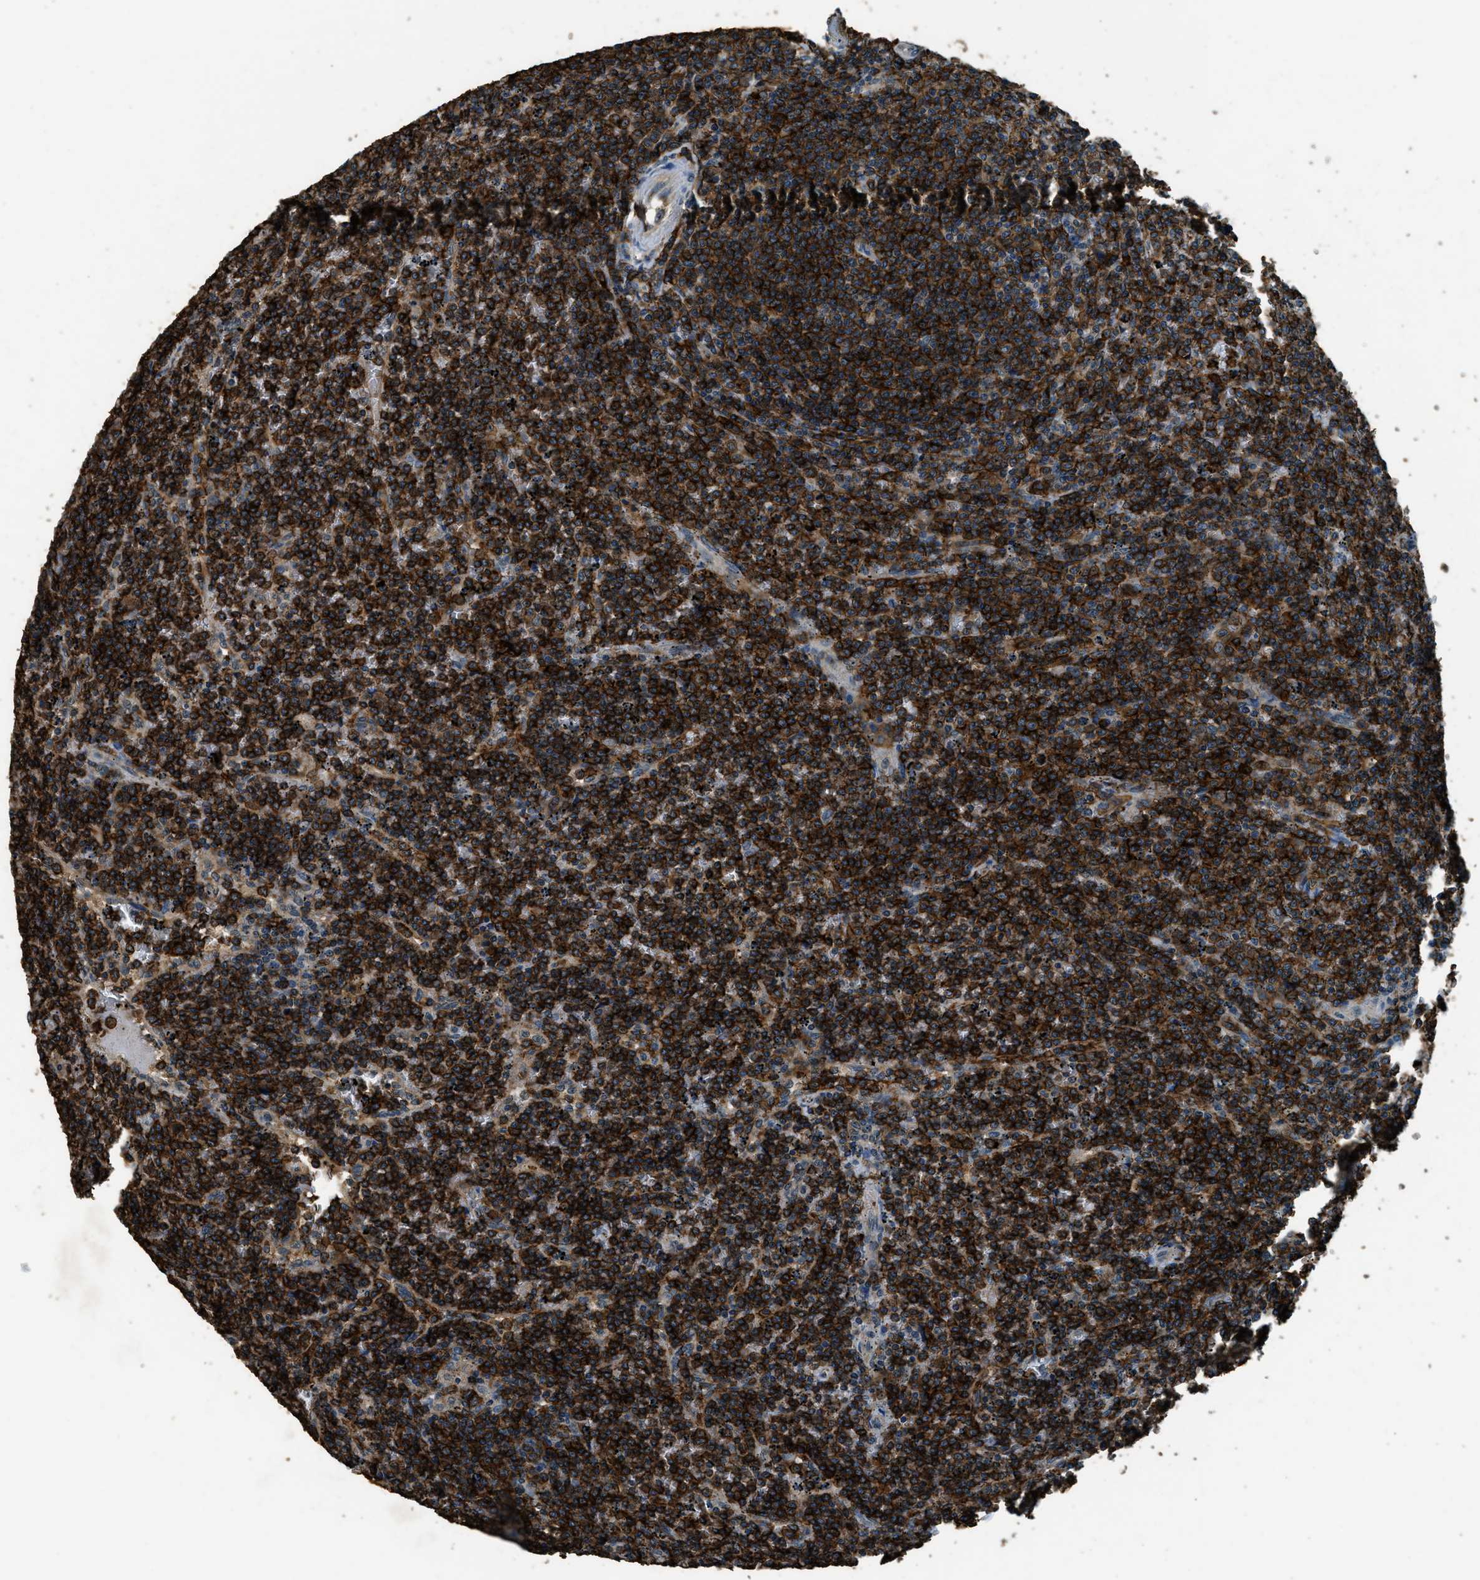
{"staining": {"intensity": "strong", "quantity": ">75%", "location": "cytoplasmic/membranous"}, "tissue": "lymphoma", "cell_type": "Tumor cells", "image_type": "cancer", "snomed": [{"axis": "morphology", "description": "Malignant lymphoma, non-Hodgkin's type, Low grade"}, {"axis": "topography", "description": "Spleen"}], "caption": "Immunohistochemistry micrograph of malignant lymphoma, non-Hodgkin's type (low-grade) stained for a protein (brown), which shows high levels of strong cytoplasmic/membranous positivity in approximately >75% of tumor cells.", "gene": "SALL3", "patient": {"sex": "female", "age": 19}}